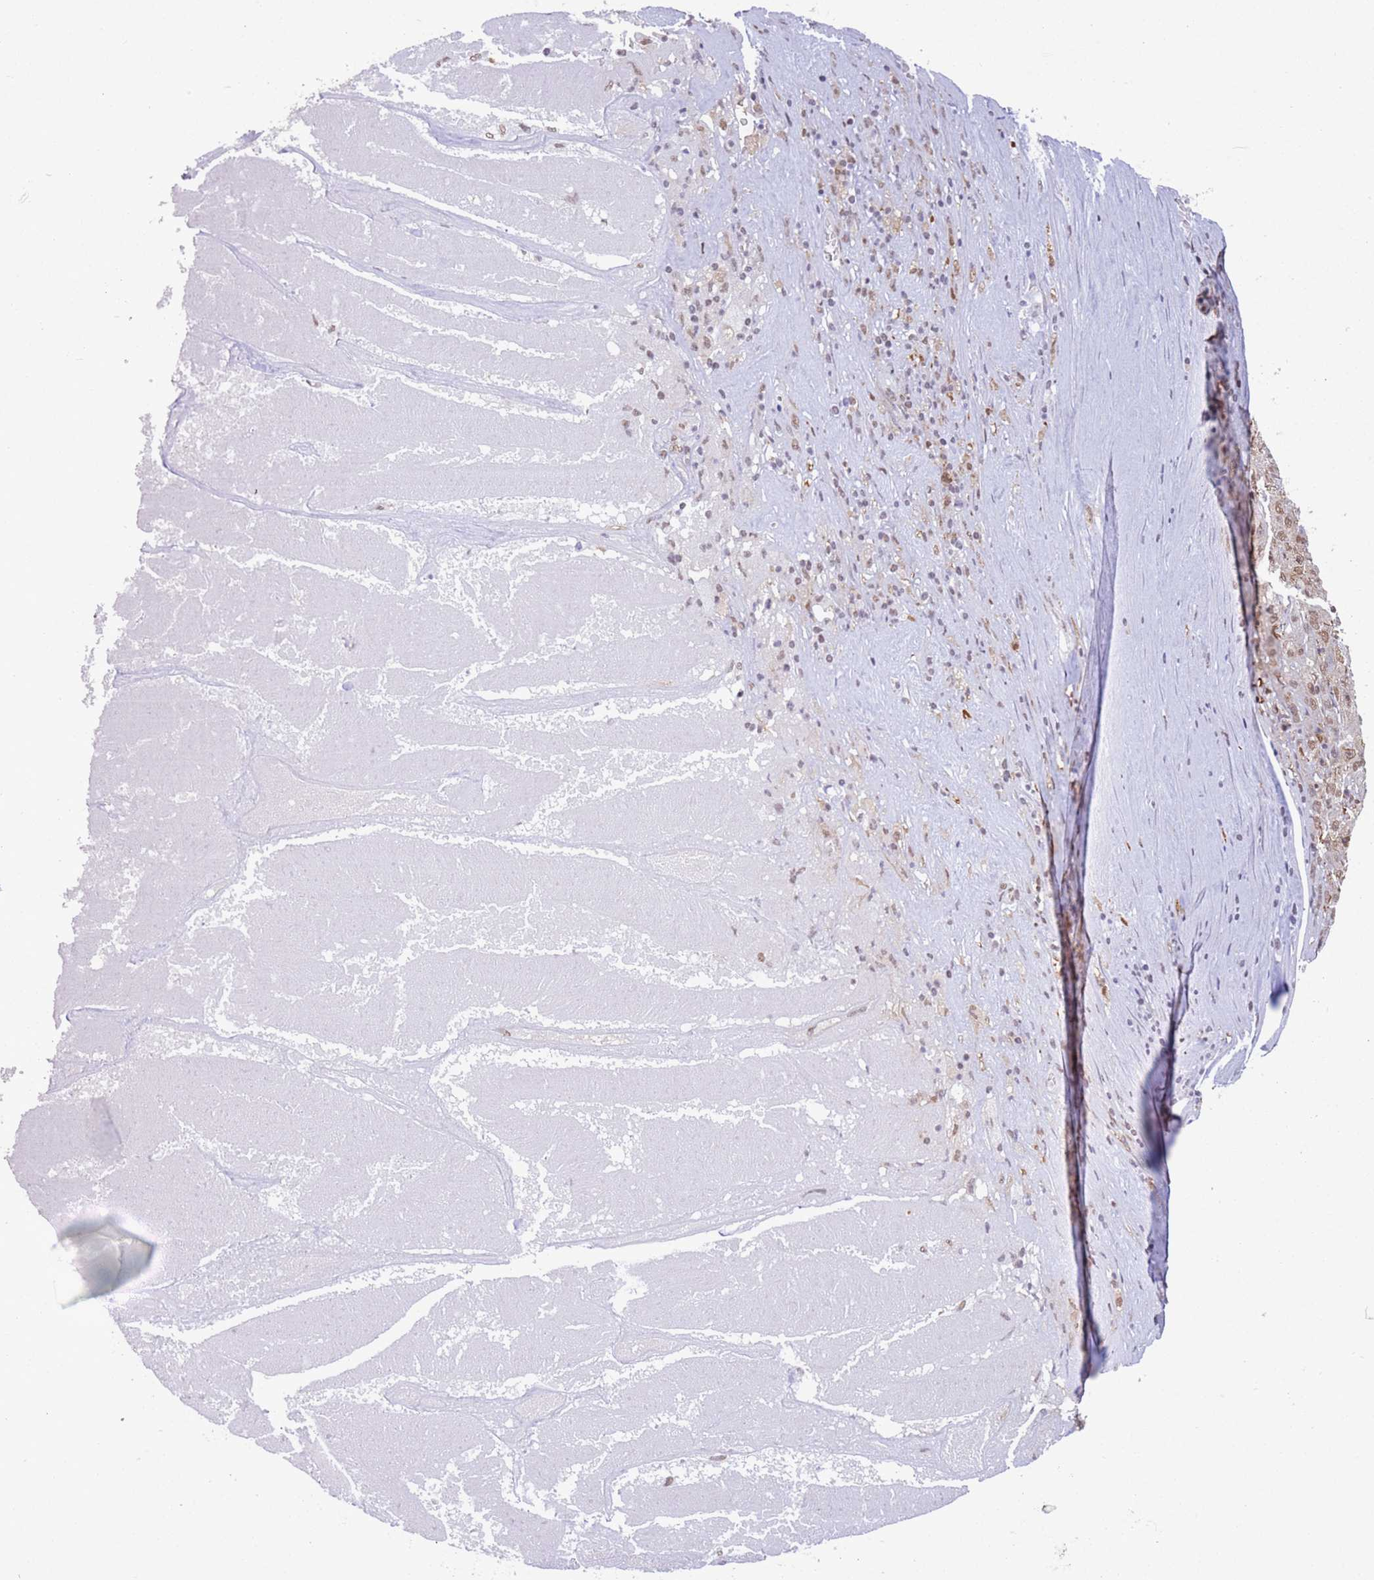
{"staining": {"intensity": "moderate", "quantity": ">75%", "location": "nuclear"}, "tissue": "pancreatic cancer", "cell_type": "Tumor cells", "image_type": "cancer", "snomed": [{"axis": "morphology", "description": "Adenocarcinoma, NOS"}, {"axis": "topography", "description": "Pancreas"}], "caption": "This is a micrograph of immunohistochemistry staining of pancreatic adenocarcinoma, which shows moderate positivity in the nuclear of tumor cells.", "gene": "TRIM32", "patient": {"sex": "male", "age": 63}}